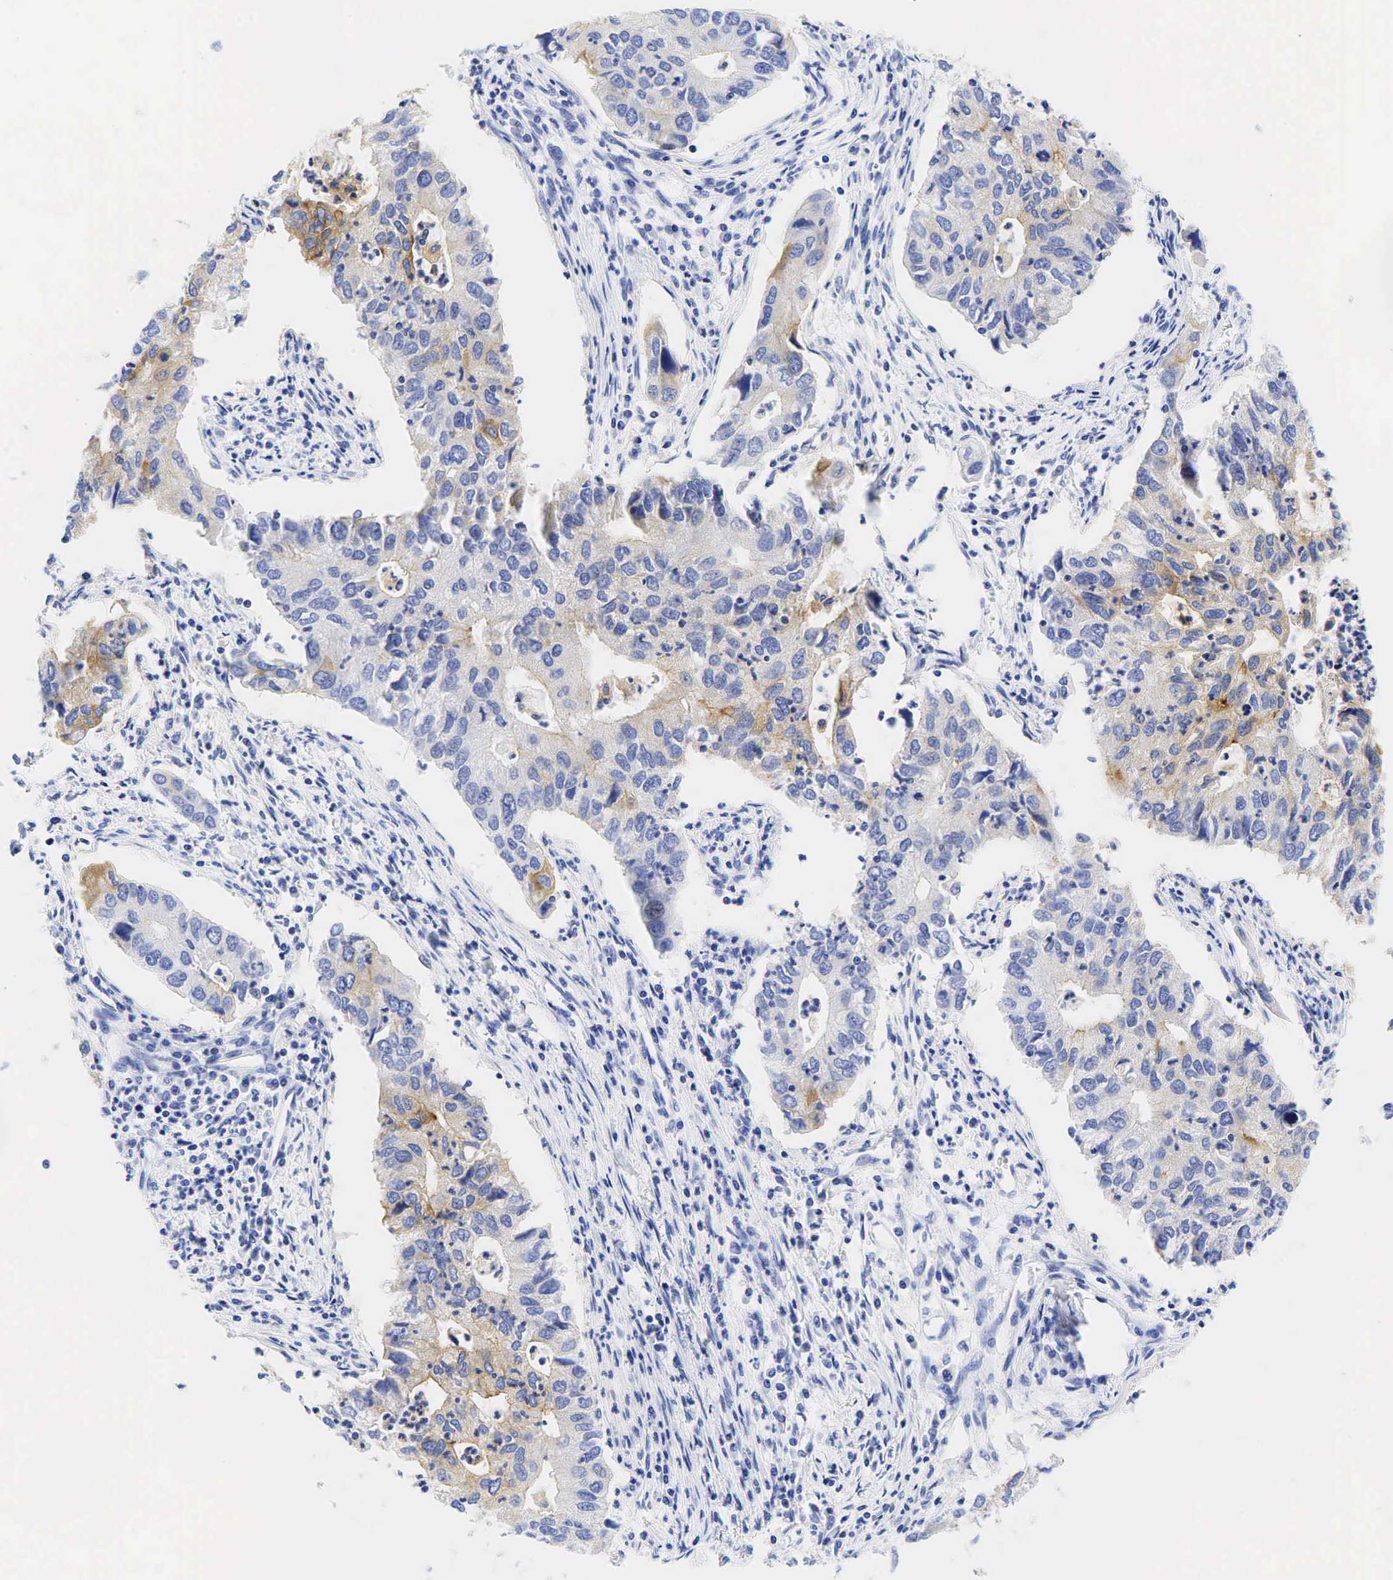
{"staining": {"intensity": "weak", "quantity": "<25%", "location": "cytoplasmic/membranous"}, "tissue": "lung cancer", "cell_type": "Tumor cells", "image_type": "cancer", "snomed": [{"axis": "morphology", "description": "Adenocarcinoma, NOS"}, {"axis": "topography", "description": "Lung"}], "caption": "Immunohistochemistry (IHC) photomicrograph of human adenocarcinoma (lung) stained for a protein (brown), which reveals no expression in tumor cells.", "gene": "CEACAM5", "patient": {"sex": "male", "age": 48}}